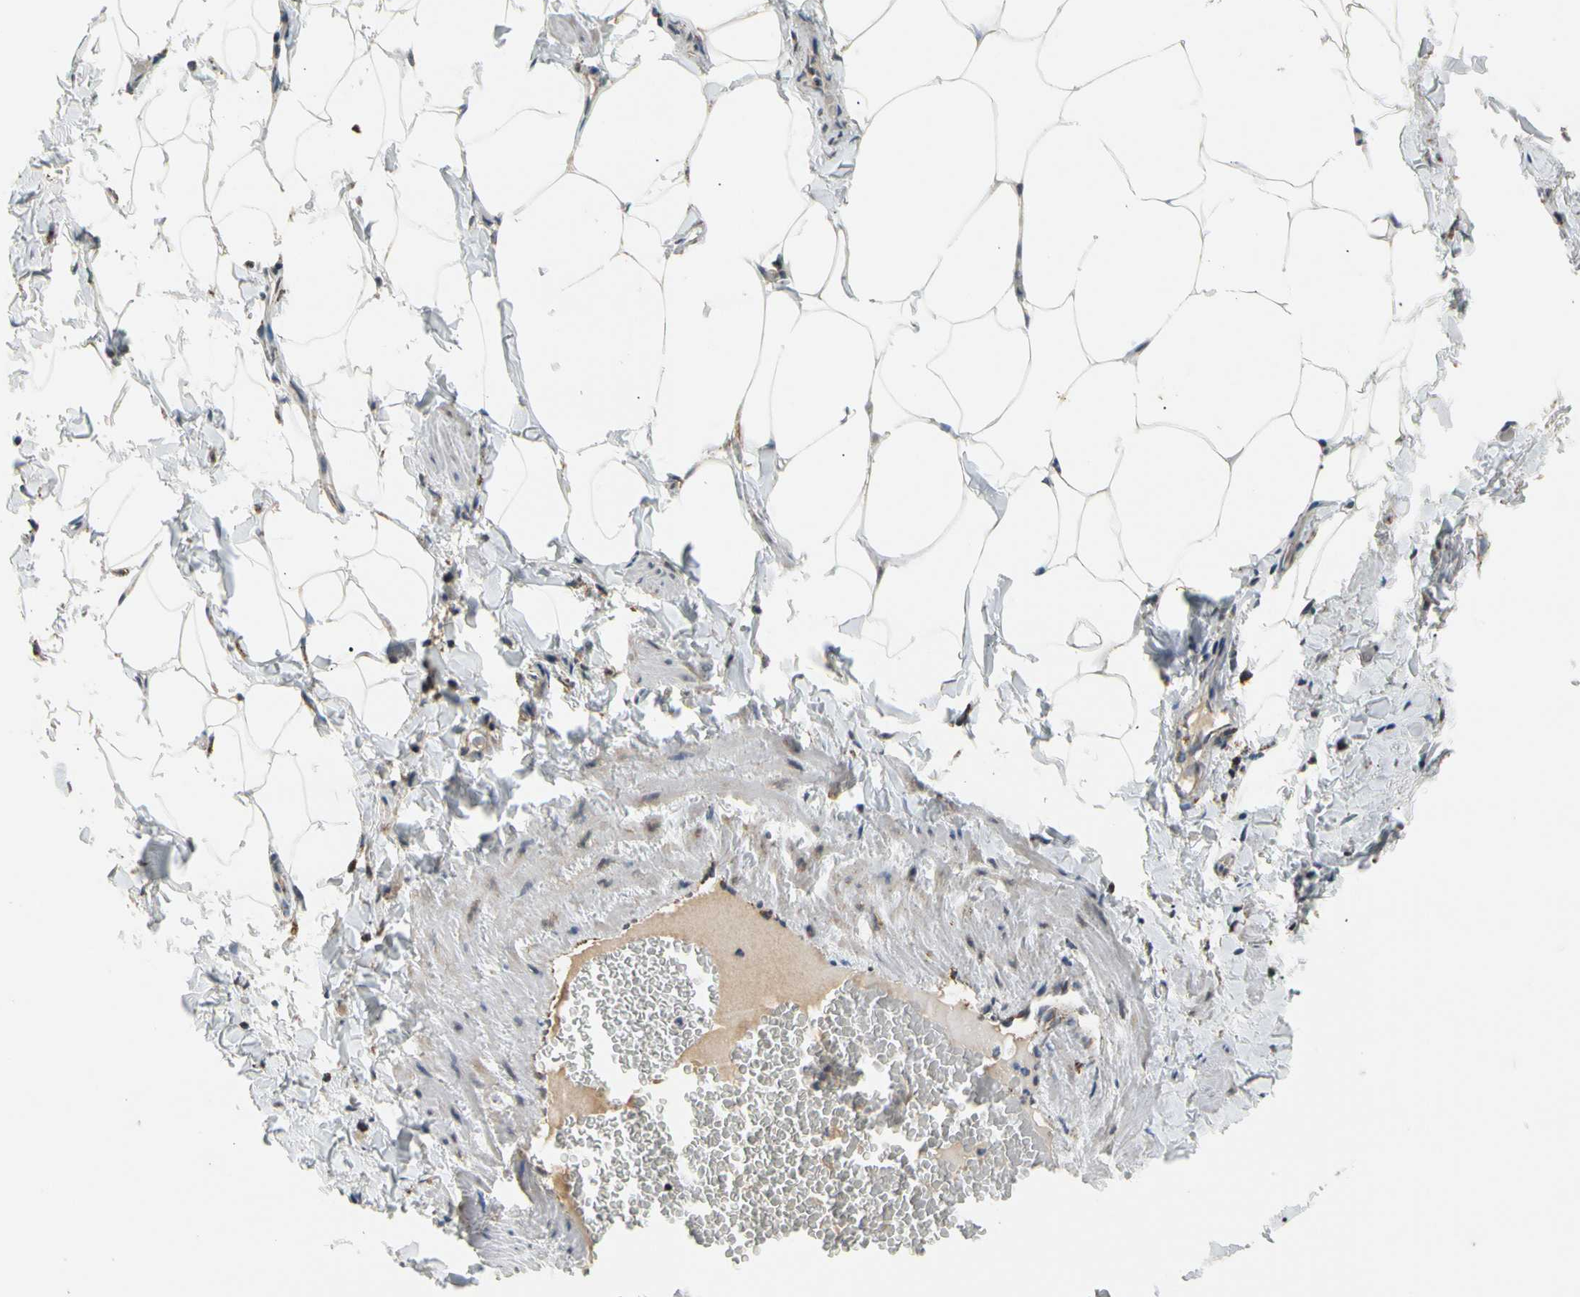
{"staining": {"intensity": "moderate", "quantity": ">75%", "location": "cytoplasmic/membranous"}, "tissue": "adipose tissue", "cell_type": "Adipocytes", "image_type": "normal", "snomed": [{"axis": "morphology", "description": "Normal tissue, NOS"}, {"axis": "topography", "description": "Vascular tissue"}], "caption": "IHC (DAB) staining of benign adipose tissue reveals moderate cytoplasmic/membranous protein staining in approximately >75% of adipocytes.", "gene": "KHDC4", "patient": {"sex": "male", "age": 41}}